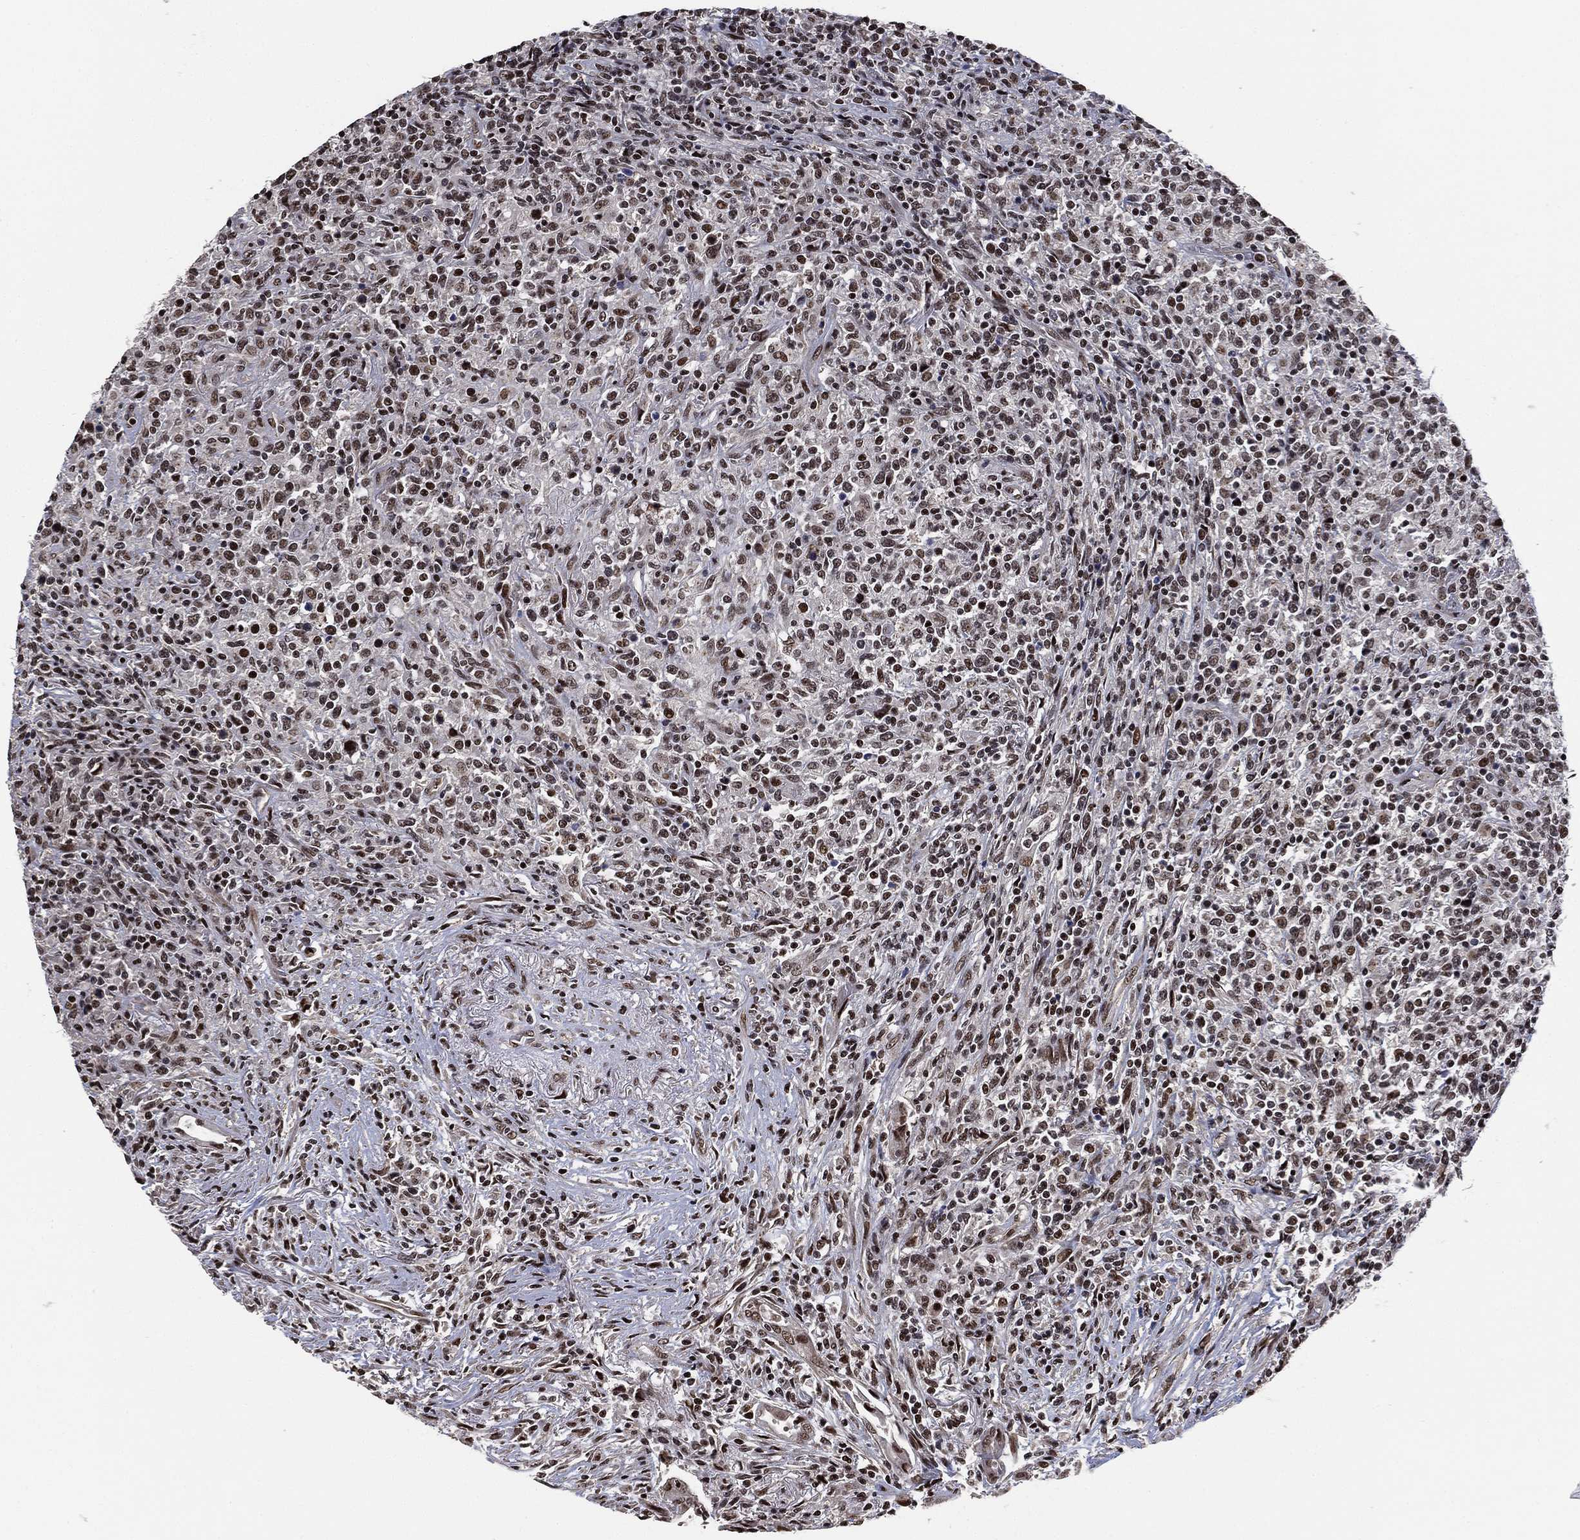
{"staining": {"intensity": "strong", "quantity": "25%-75%", "location": "nuclear"}, "tissue": "lymphoma", "cell_type": "Tumor cells", "image_type": "cancer", "snomed": [{"axis": "morphology", "description": "Malignant lymphoma, non-Hodgkin's type, High grade"}, {"axis": "topography", "description": "Lung"}], "caption": "Immunohistochemical staining of human lymphoma displays high levels of strong nuclear expression in approximately 25%-75% of tumor cells. The protein of interest is shown in brown color, while the nuclei are stained blue.", "gene": "ZSCAN30", "patient": {"sex": "male", "age": 79}}